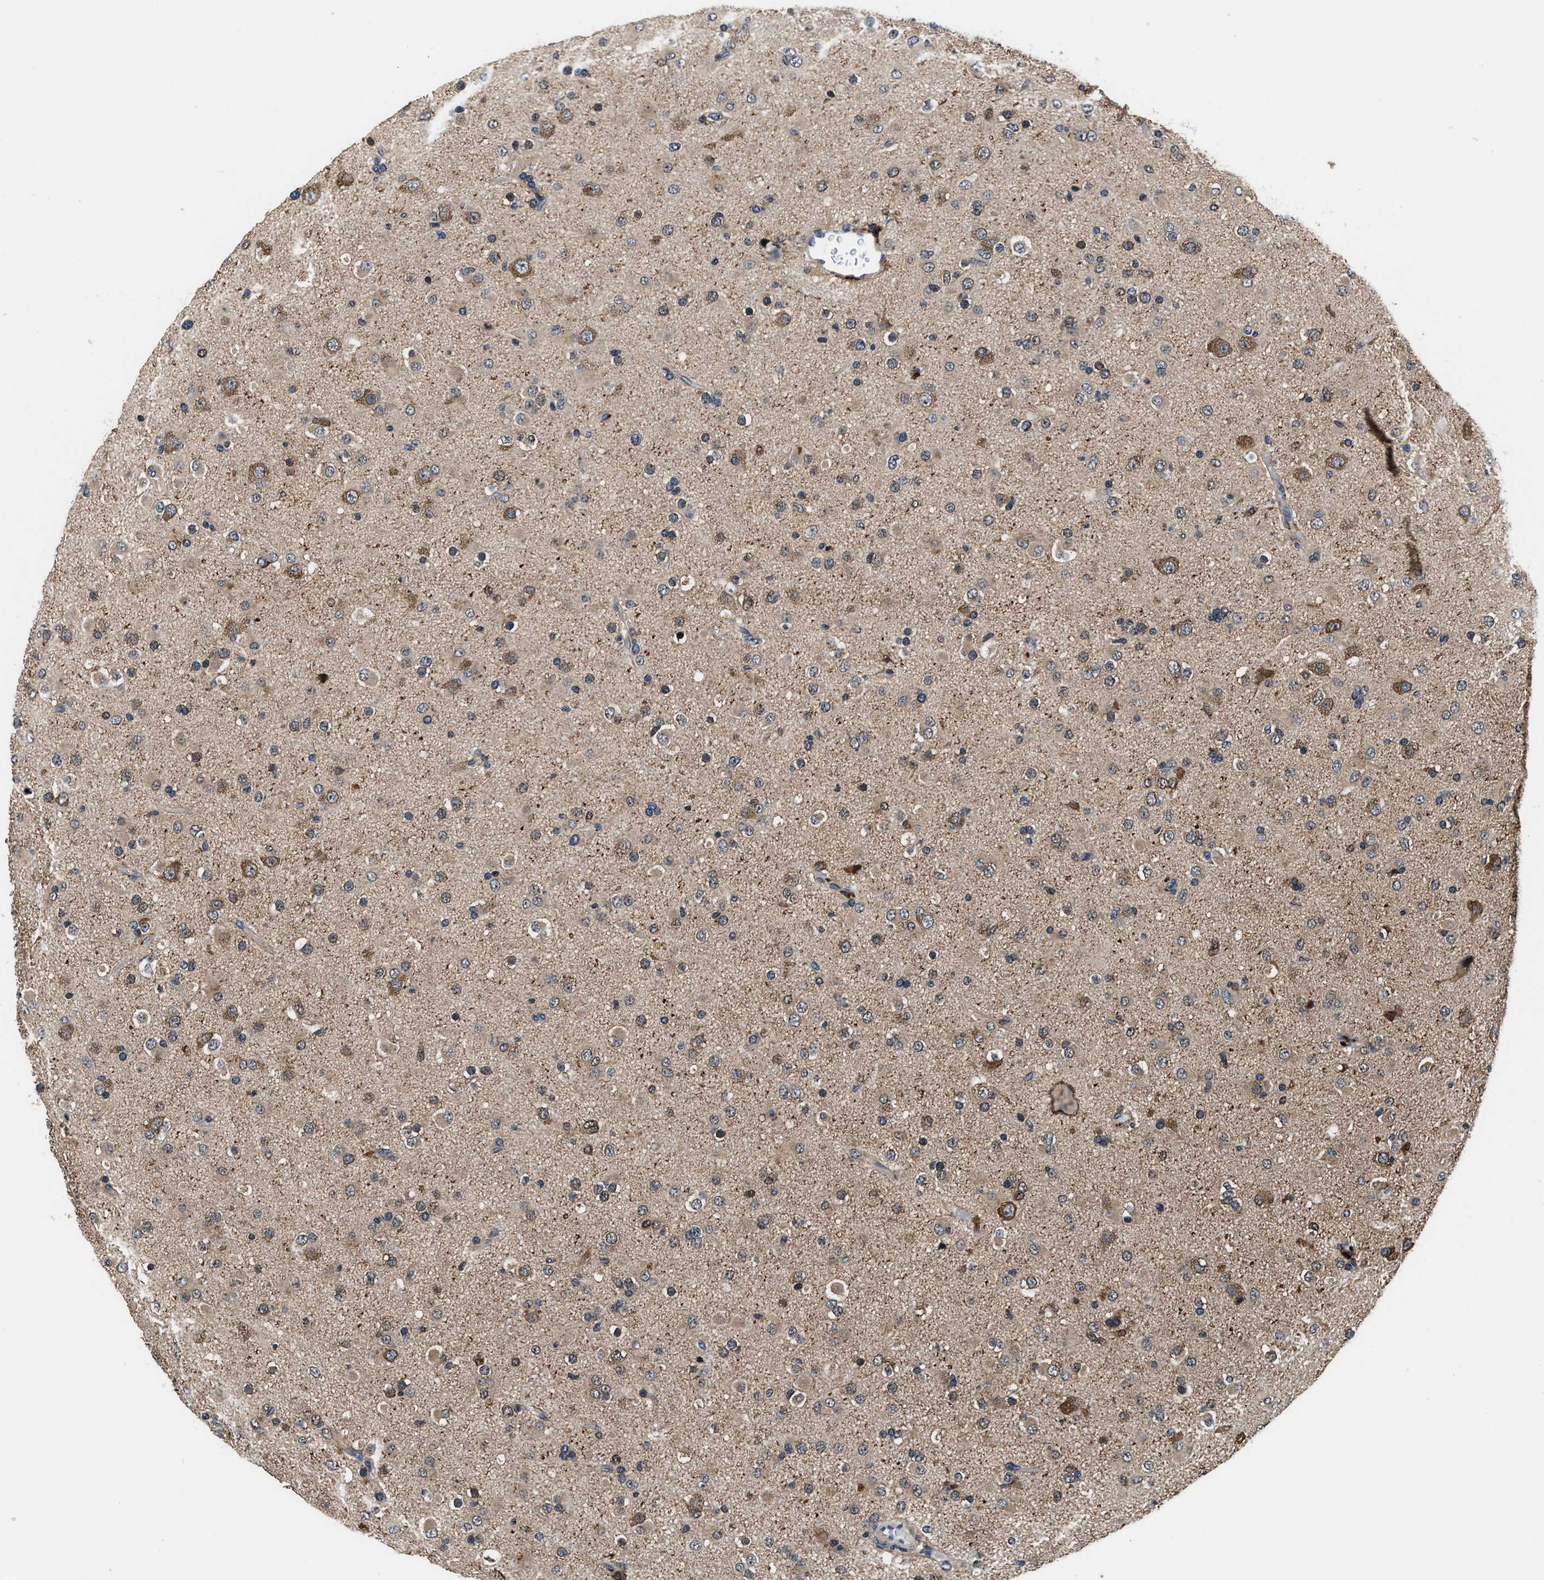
{"staining": {"intensity": "moderate", "quantity": "25%-75%", "location": "cytoplasmic/membranous"}, "tissue": "glioma", "cell_type": "Tumor cells", "image_type": "cancer", "snomed": [{"axis": "morphology", "description": "Glioma, malignant, Low grade"}, {"axis": "topography", "description": "Brain"}], "caption": "There is medium levels of moderate cytoplasmic/membranous staining in tumor cells of glioma, as demonstrated by immunohistochemical staining (brown color).", "gene": "PHPT1", "patient": {"sex": "male", "age": 65}}